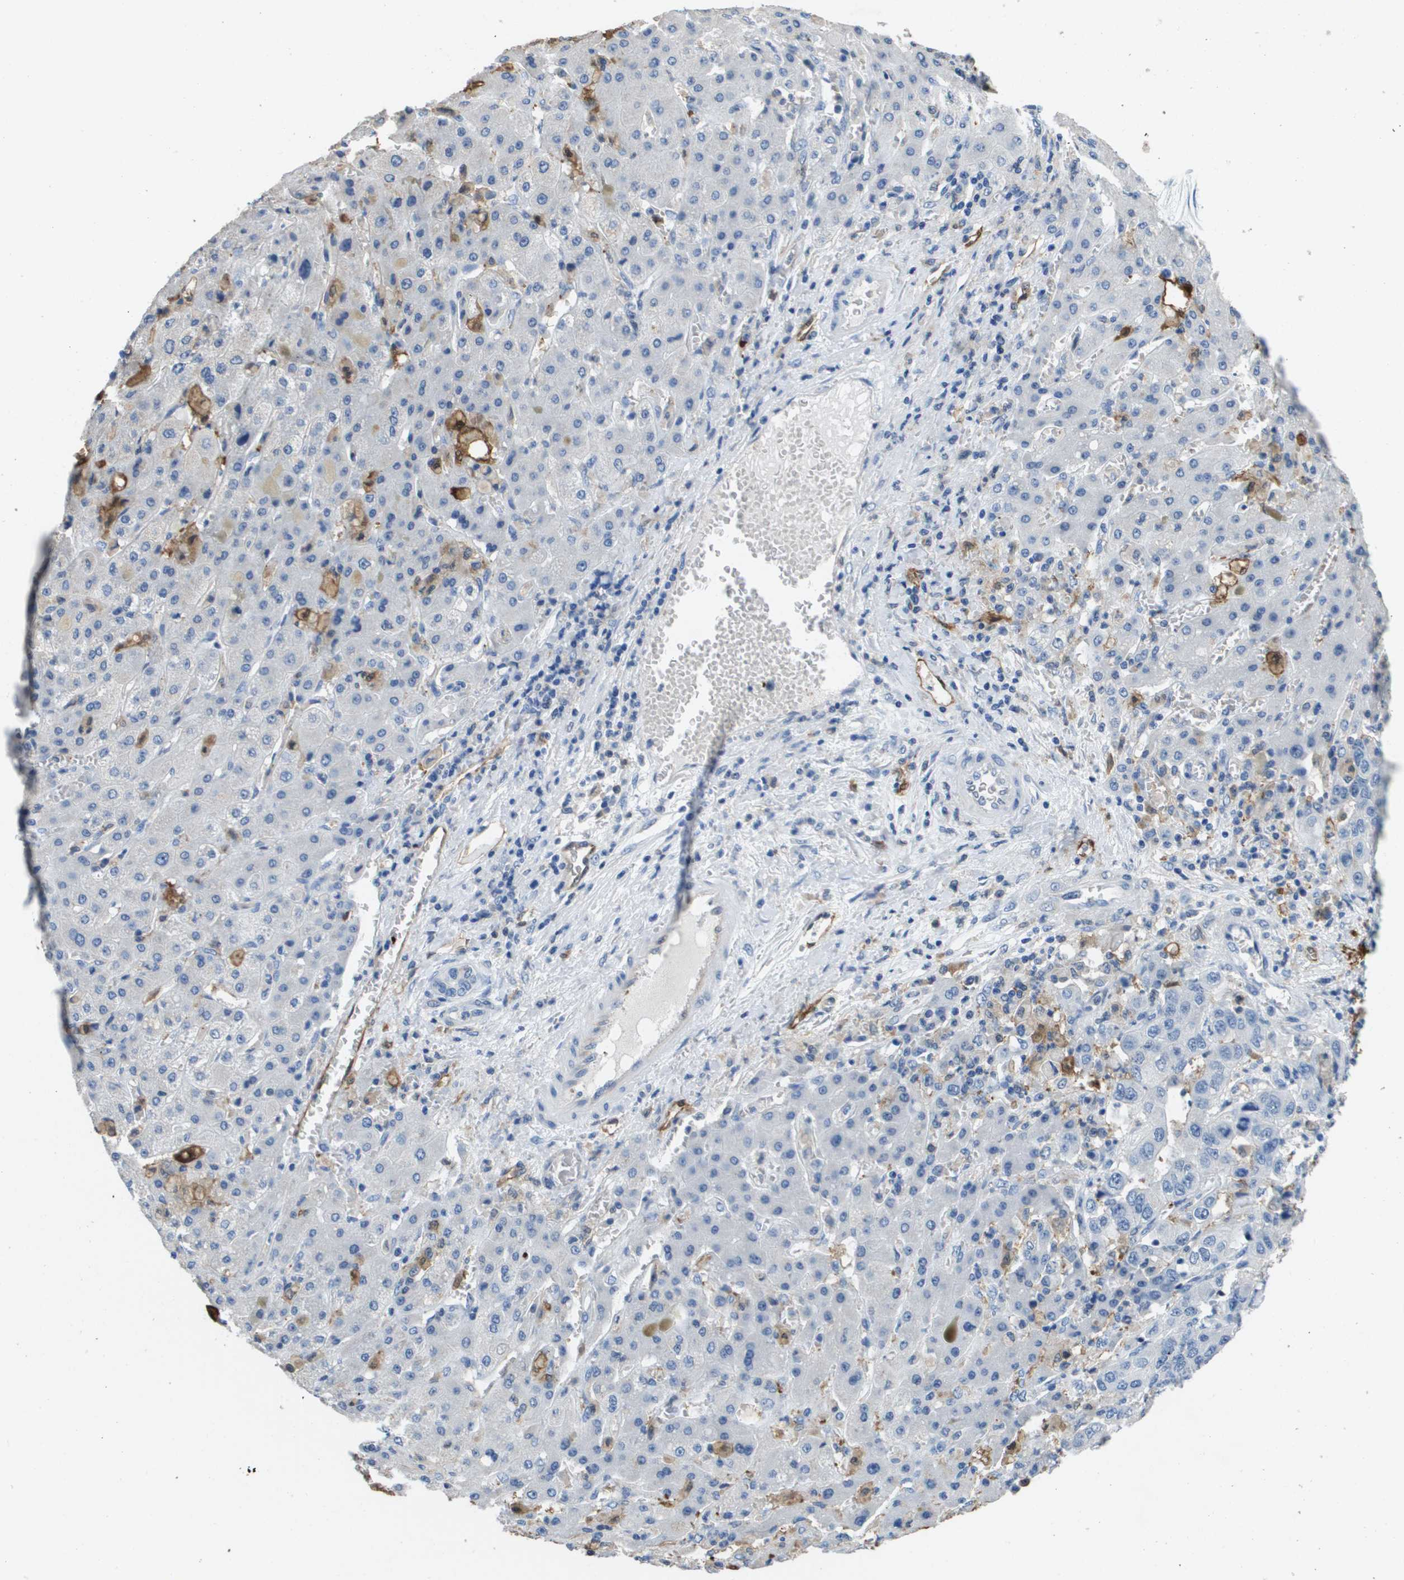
{"staining": {"intensity": "negative", "quantity": "none", "location": "none"}, "tissue": "liver cancer", "cell_type": "Tumor cells", "image_type": "cancer", "snomed": [{"axis": "morphology", "description": "Cholangiocarcinoma"}, {"axis": "topography", "description": "Liver"}], "caption": "The micrograph displays no staining of tumor cells in cholangiocarcinoma (liver). (Stains: DAB (3,3'-diaminobenzidine) immunohistochemistry (IHC) with hematoxylin counter stain, Microscopy: brightfield microscopy at high magnification).", "gene": "FABP5", "patient": {"sex": "female", "age": 52}}